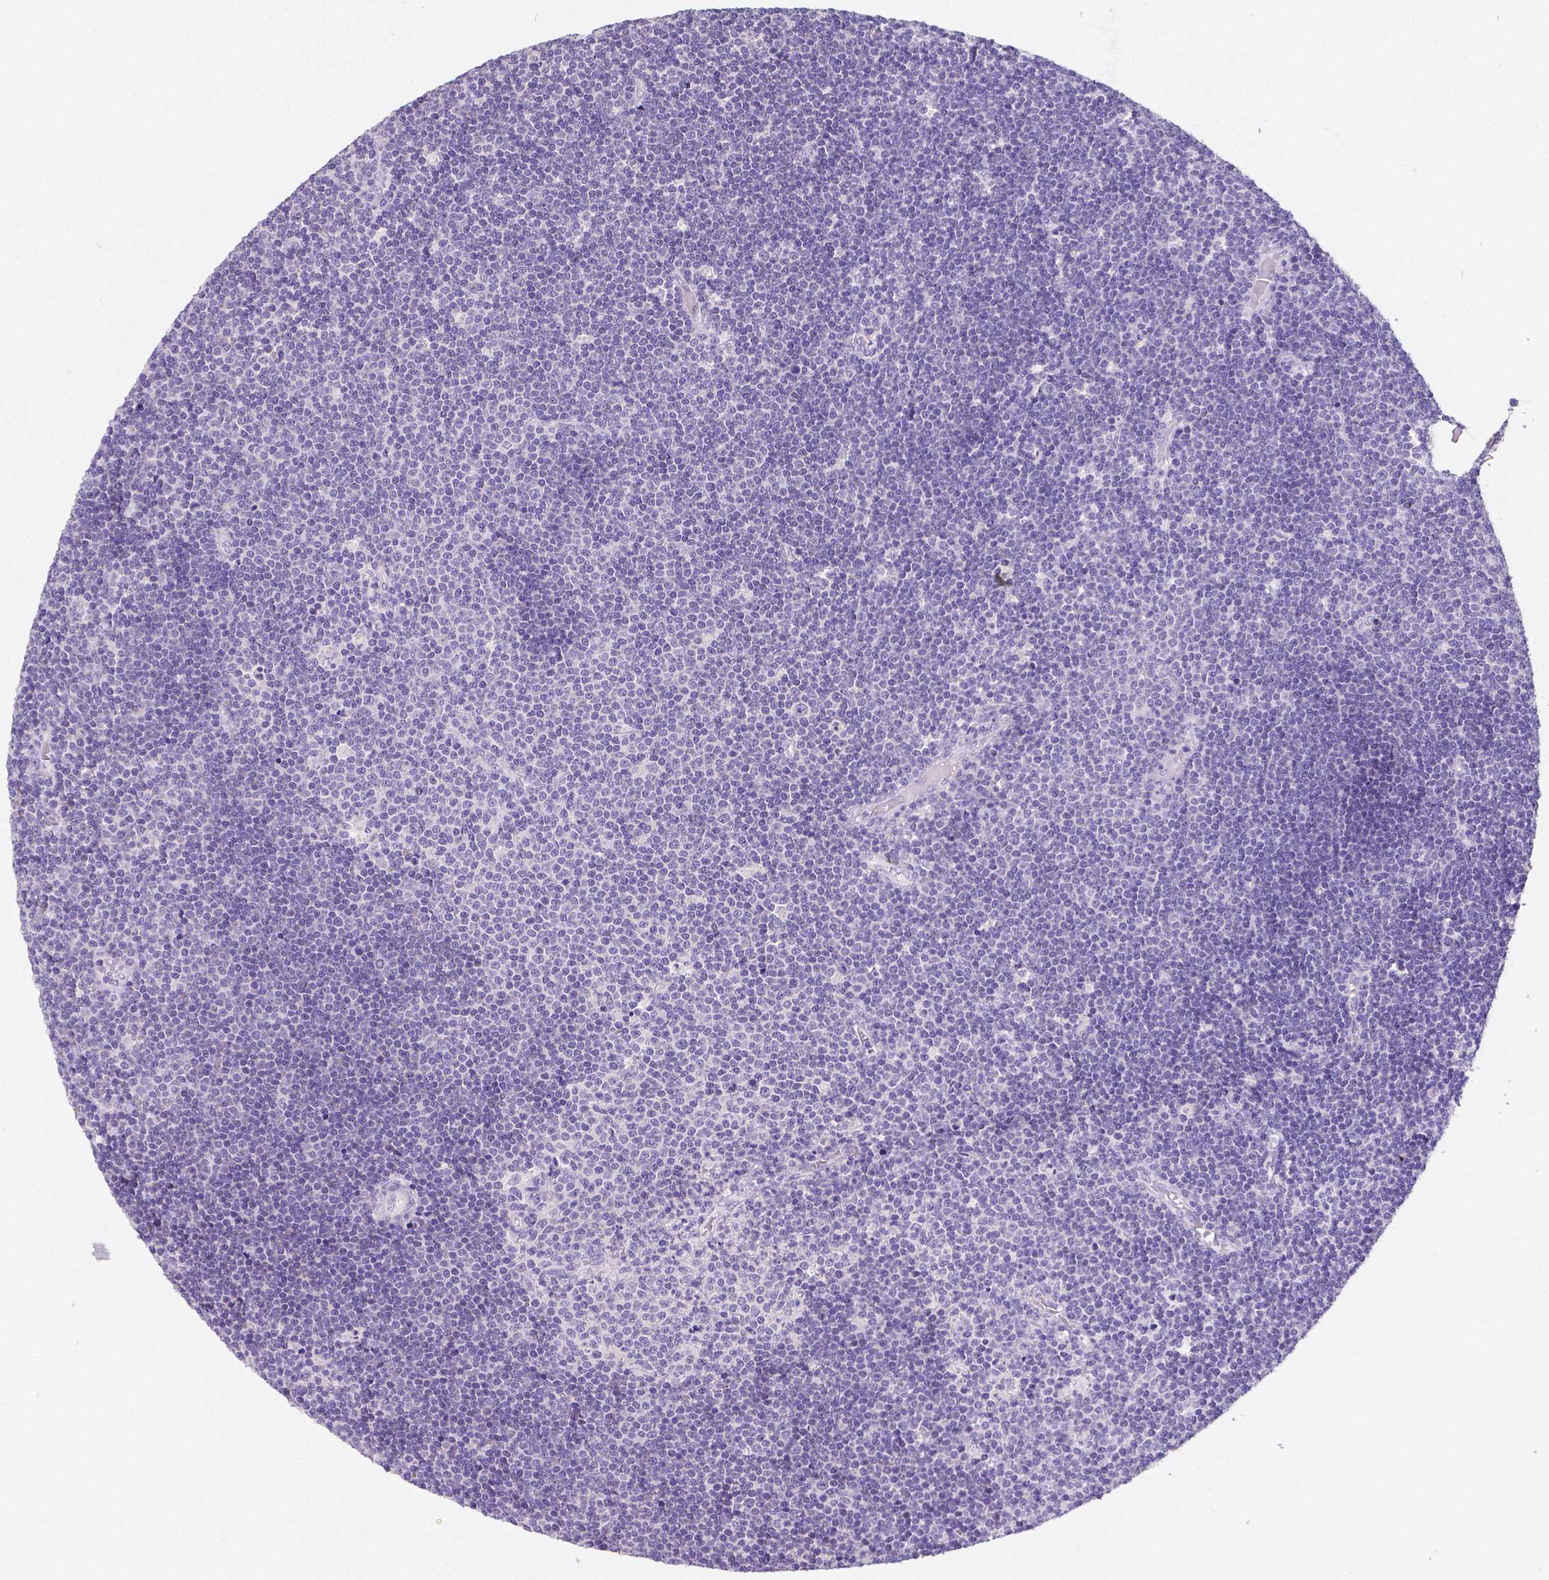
{"staining": {"intensity": "negative", "quantity": "none", "location": "none"}, "tissue": "lymphoma", "cell_type": "Tumor cells", "image_type": "cancer", "snomed": [{"axis": "morphology", "description": "Malignant lymphoma, non-Hodgkin's type, Low grade"}, {"axis": "topography", "description": "Brain"}], "caption": "Tumor cells show no significant protein staining in malignant lymphoma, non-Hodgkin's type (low-grade).", "gene": "SATB2", "patient": {"sex": "female", "age": 66}}